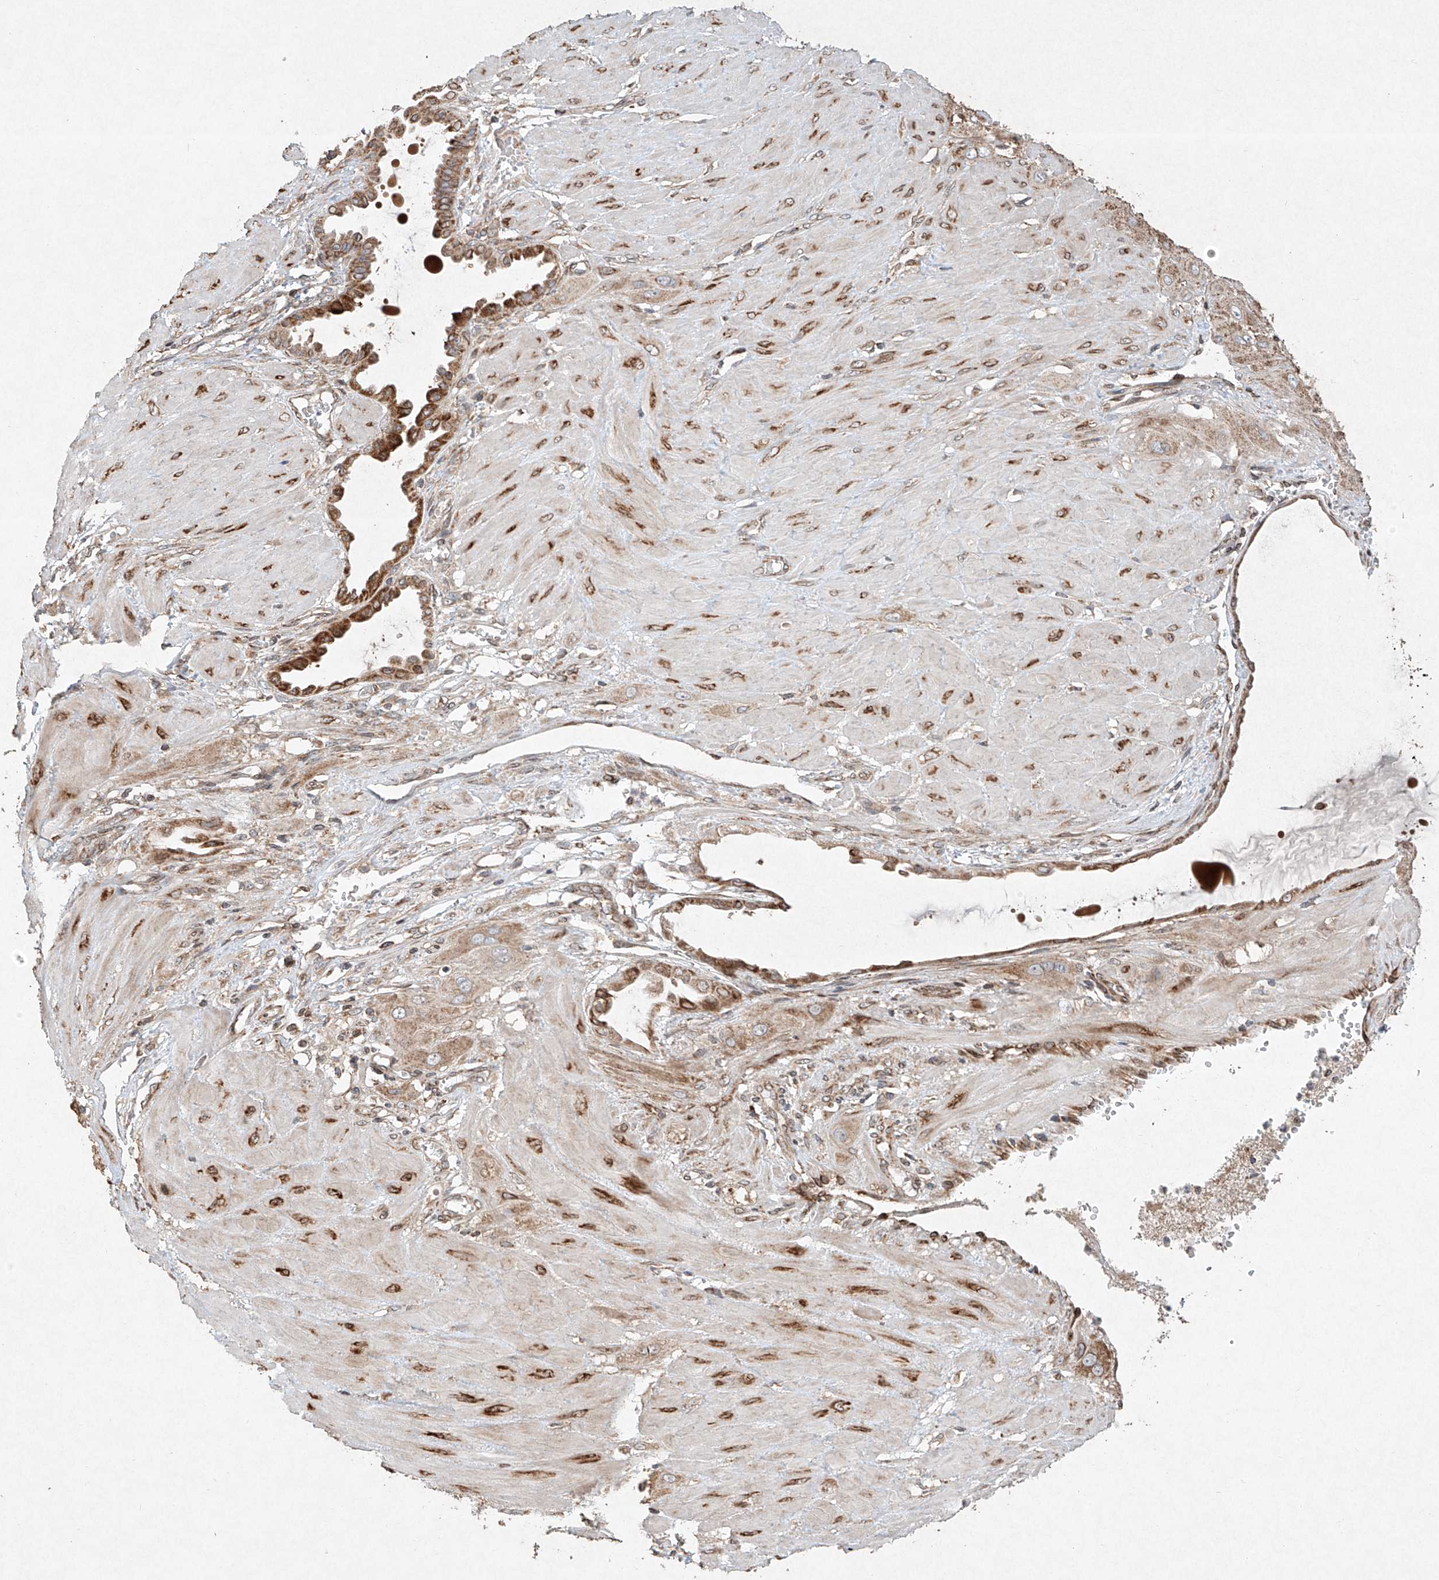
{"staining": {"intensity": "strong", "quantity": ">75%", "location": "cytoplasmic/membranous"}, "tissue": "cervical cancer", "cell_type": "Tumor cells", "image_type": "cancer", "snomed": [{"axis": "morphology", "description": "Squamous cell carcinoma, NOS"}, {"axis": "topography", "description": "Cervix"}], "caption": "High-power microscopy captured an IHC histopathology image of cervical cancer, revealing strong cytoplasmic/membranous expression in about >75% of tumor cells.", "gene": "SEMA3B", "patient": {"sex": "female", "age": 34}}